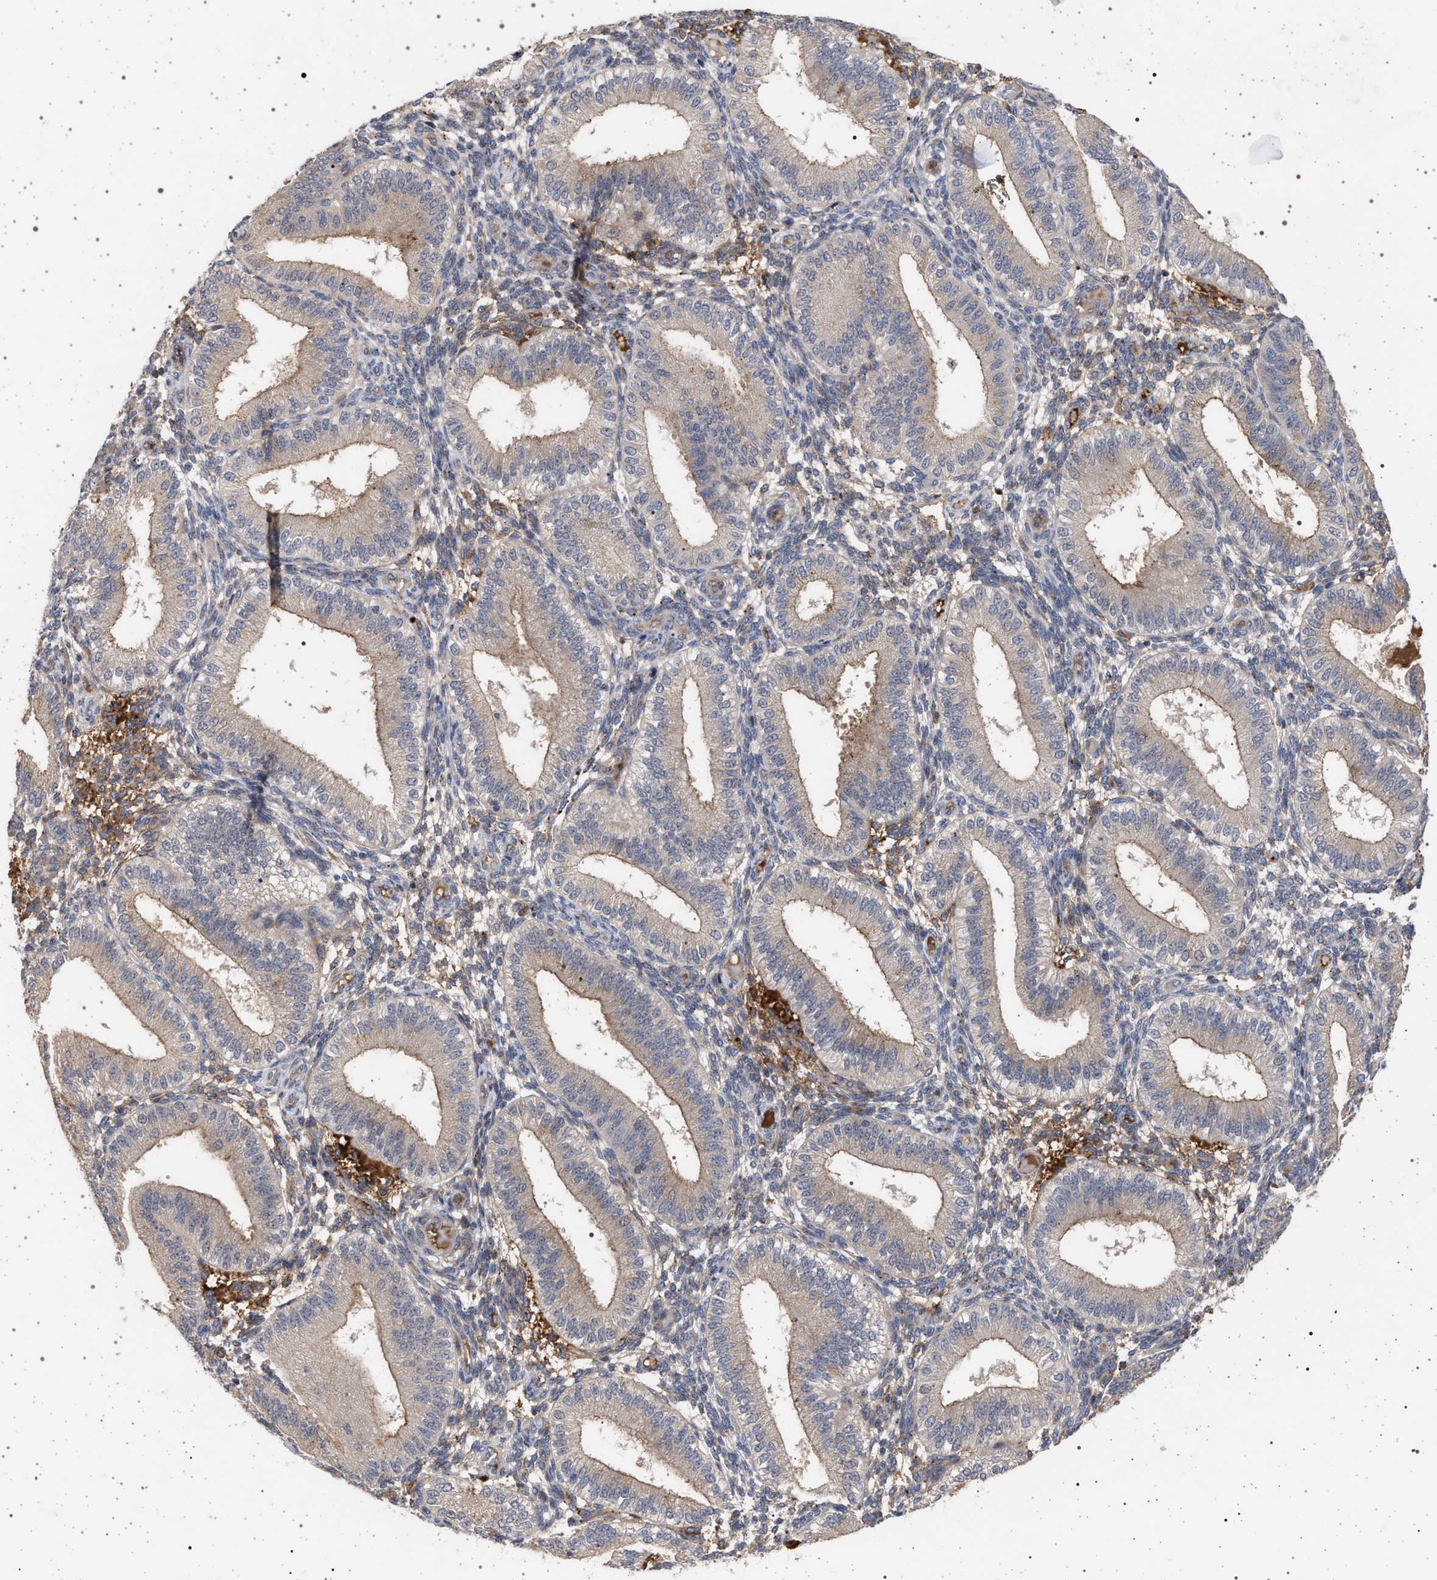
{"staining": {"intensity": "negative", "quantity": "none", "location": "none"}, "tissue": "endometrium", "cell_type": "Cells in endometrial stroma", "image_type": "normal", "snomed": [{"axis": "morphology", "description": "Normal tissue, NOS"}, {"axis": "topography", "description": "Endometrium"}], "caption": "Benign endometrium was stained to show a protein in brown. There is no significant staining in cells in endometrial stroma. (DAB immunohistochemistry (IHC) with hematoxylin counter stain).", "gene": "RBM48", "patient": {"sex": "female", "age": 39}}